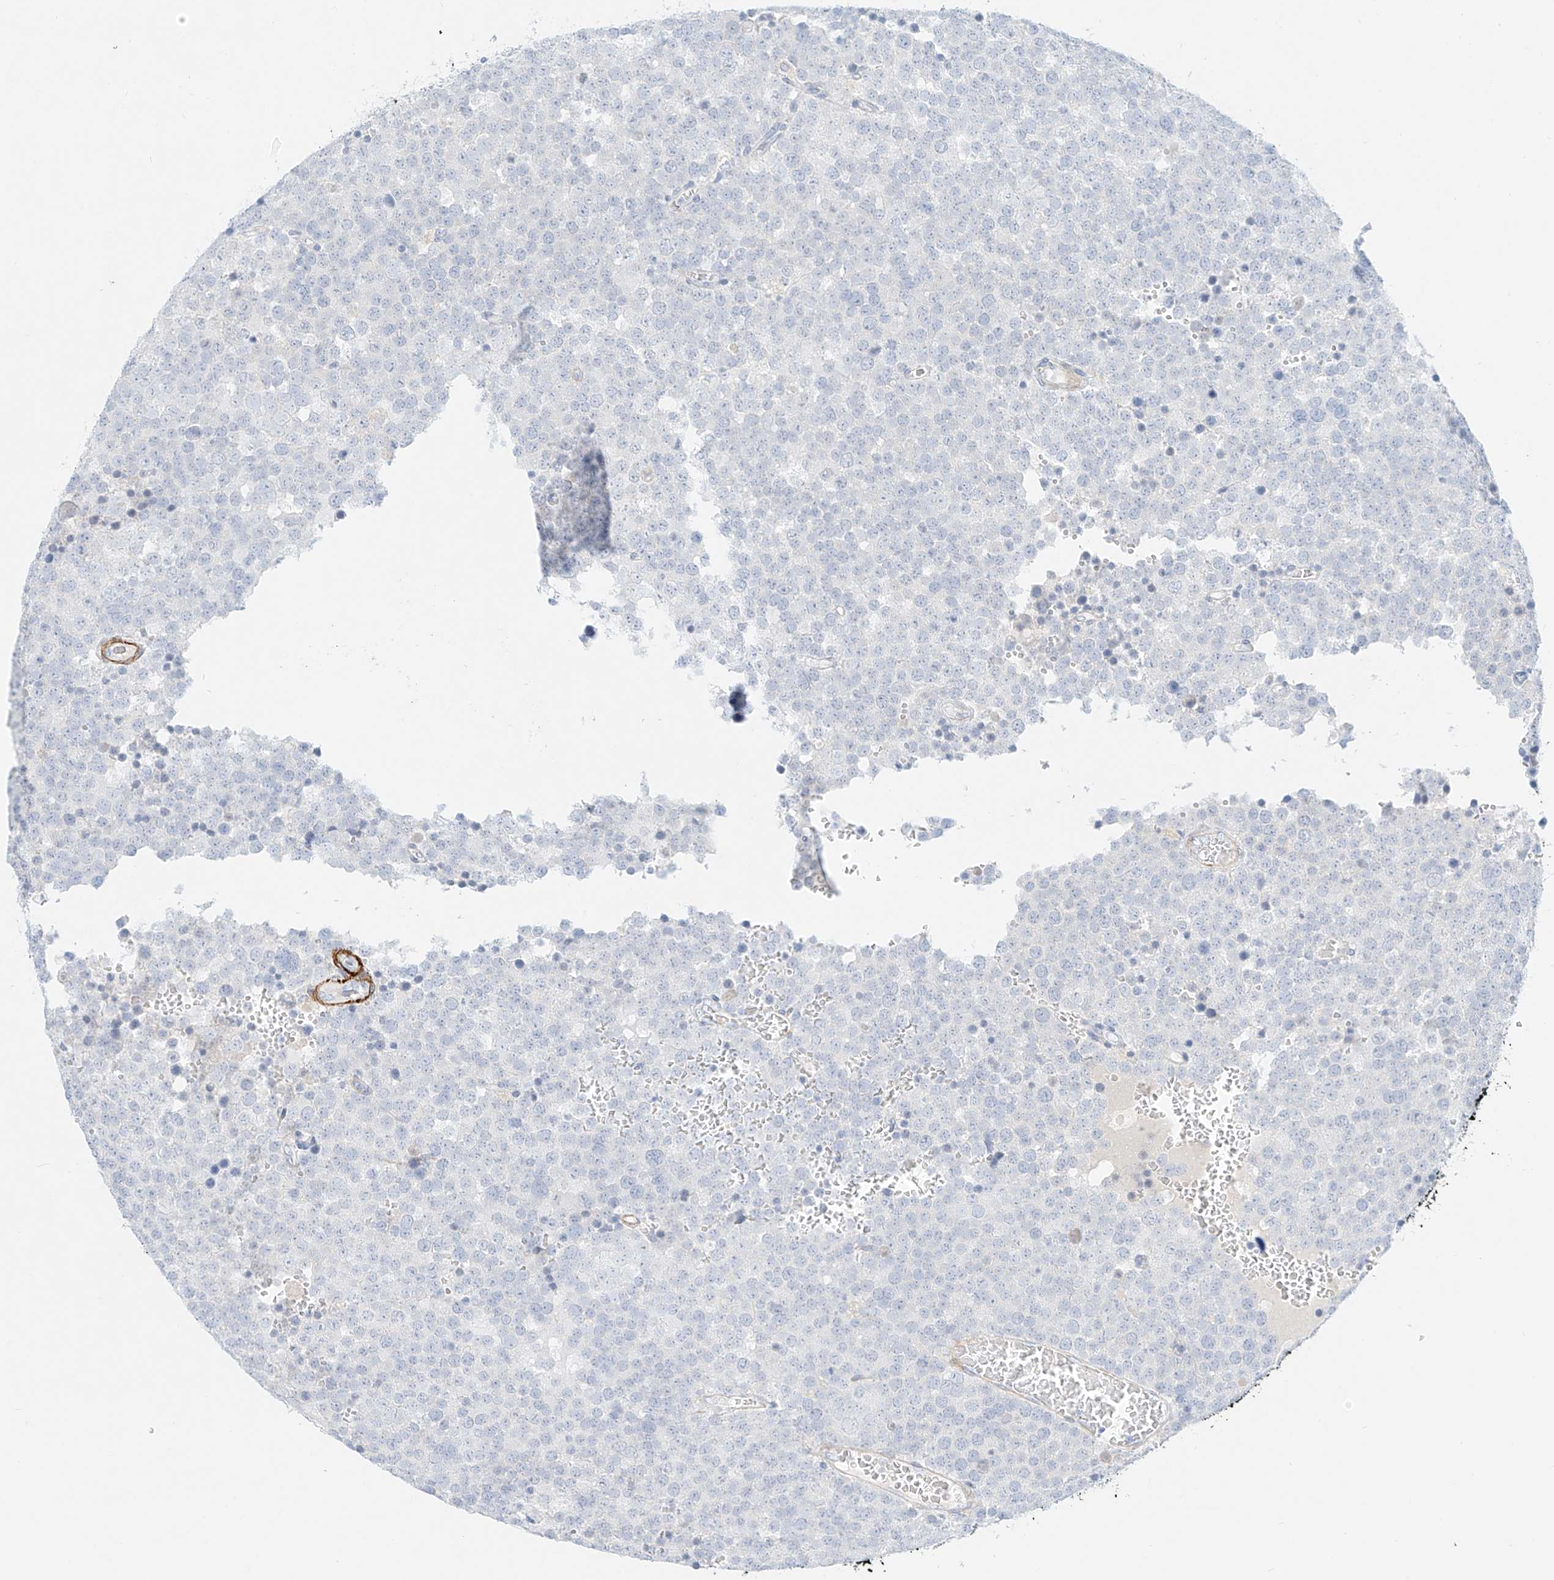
{"staining": {"intensity": "negative", "quantity": "none", "location": "none"}, "tissue": "testis cancer", "cell_type": "Tumor cells", "image_type": "cancer", "snomed": [{"axis": "morphology", "description": "Seminoma, NOS"}, {"axis": "topography", "description": "Testis"}], "caption": "IHC histopathology image of testis seminoma stained for a protein (brown), which reveals no positivity in tumor cells.", "gene": "ST3GAL5", "patient": {"sex": "male", "age": 71}}